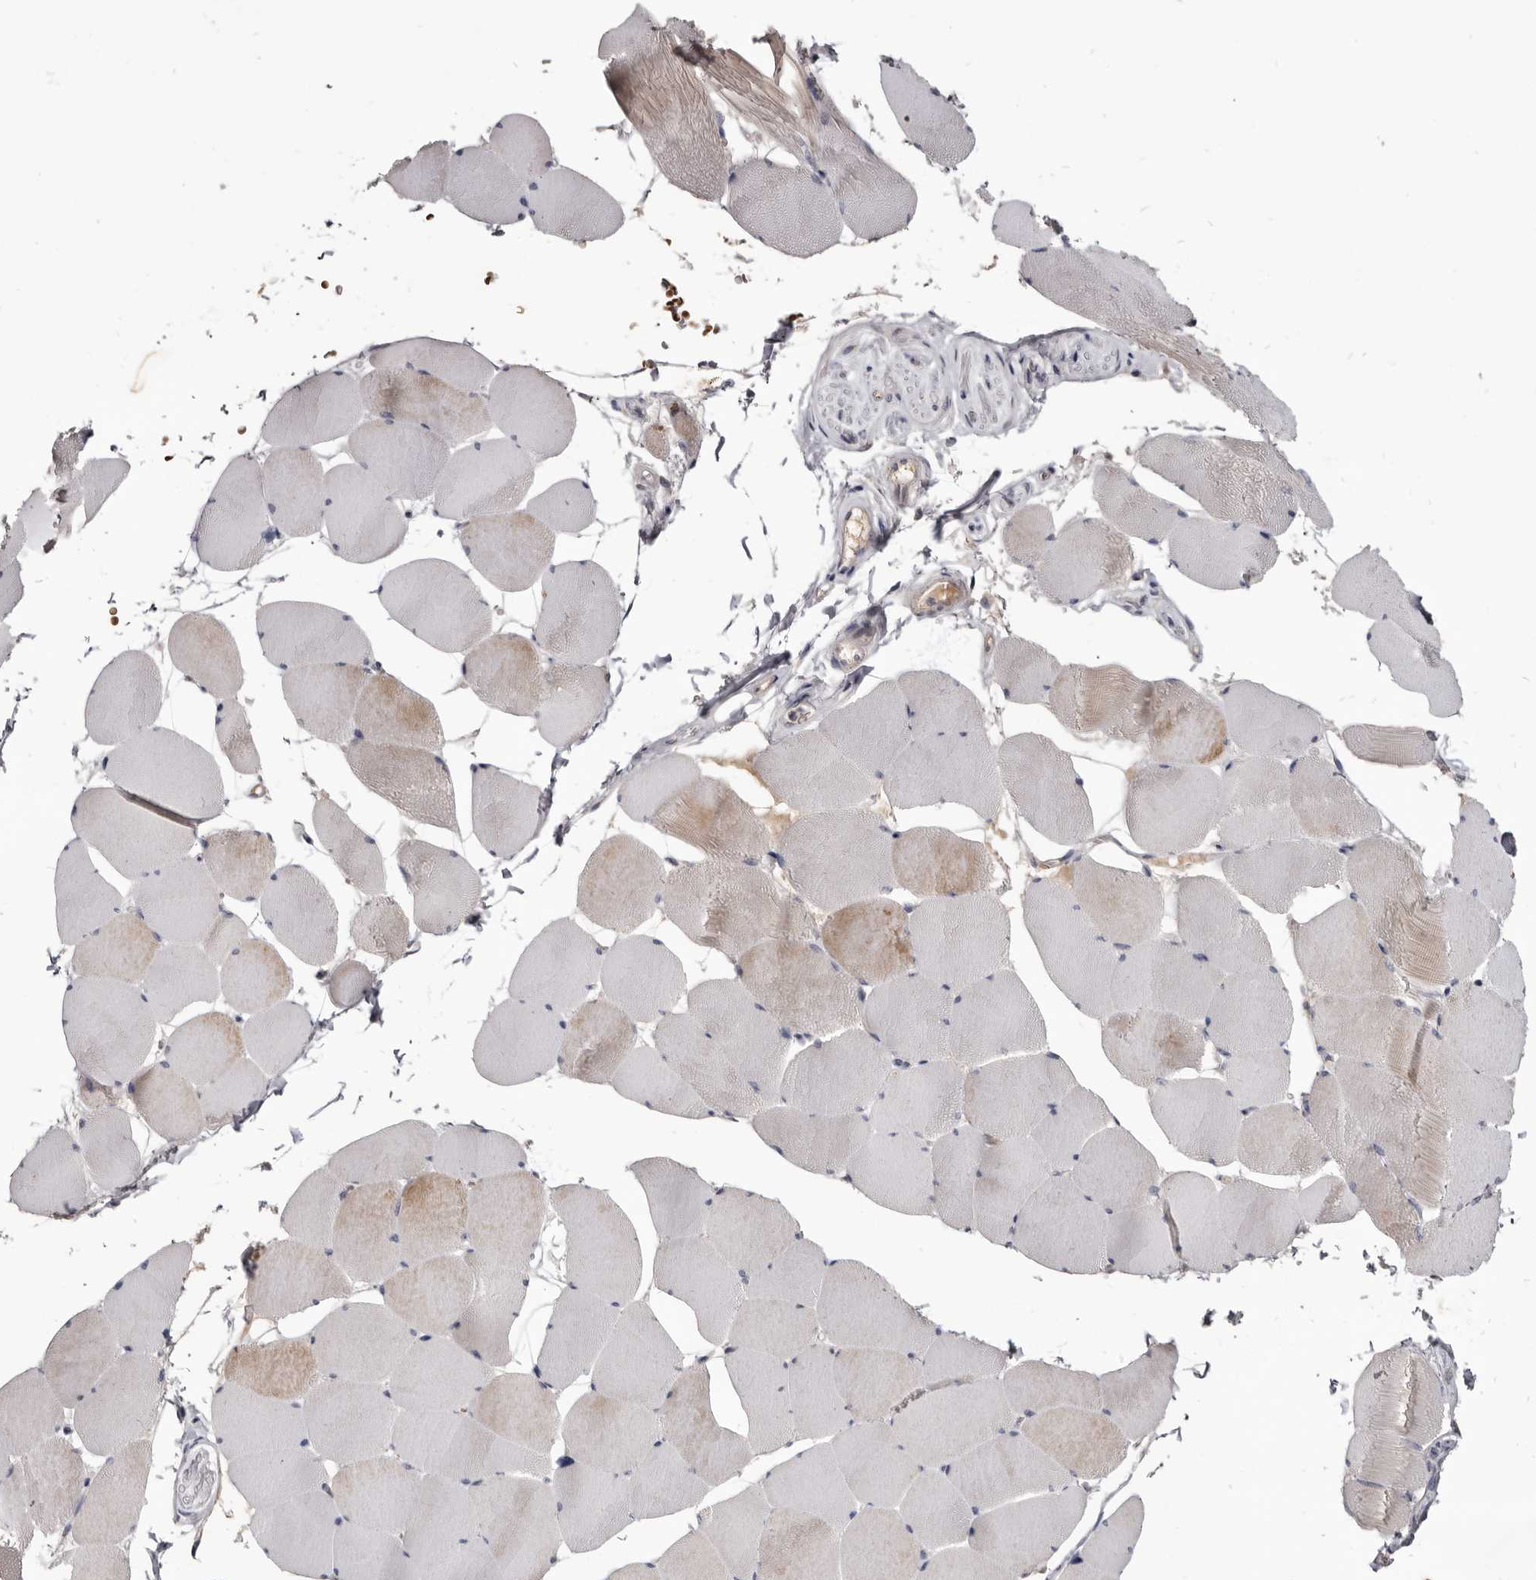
{"staining": {"intensity": "weak", "quantity": "25%-75%", "location": "cytoplasmic/membranous"}, "tissue": "skeletal muscle", "cell_type": "Myocytes", "image_type": "normal", "snomed": [{"axis": "morphology", "description": "Normal tissue, NOS"}, {"axis": "topography", "description": "Skeletal muscle"}], "caption": "Skeletal muscle stained with immunohistochemistry reveals weak cytoplasmic/membranous positivity in about 25%-75% of myocytes.", "gene": "NENF", "patient": {"sex": "male", "age": 62}}